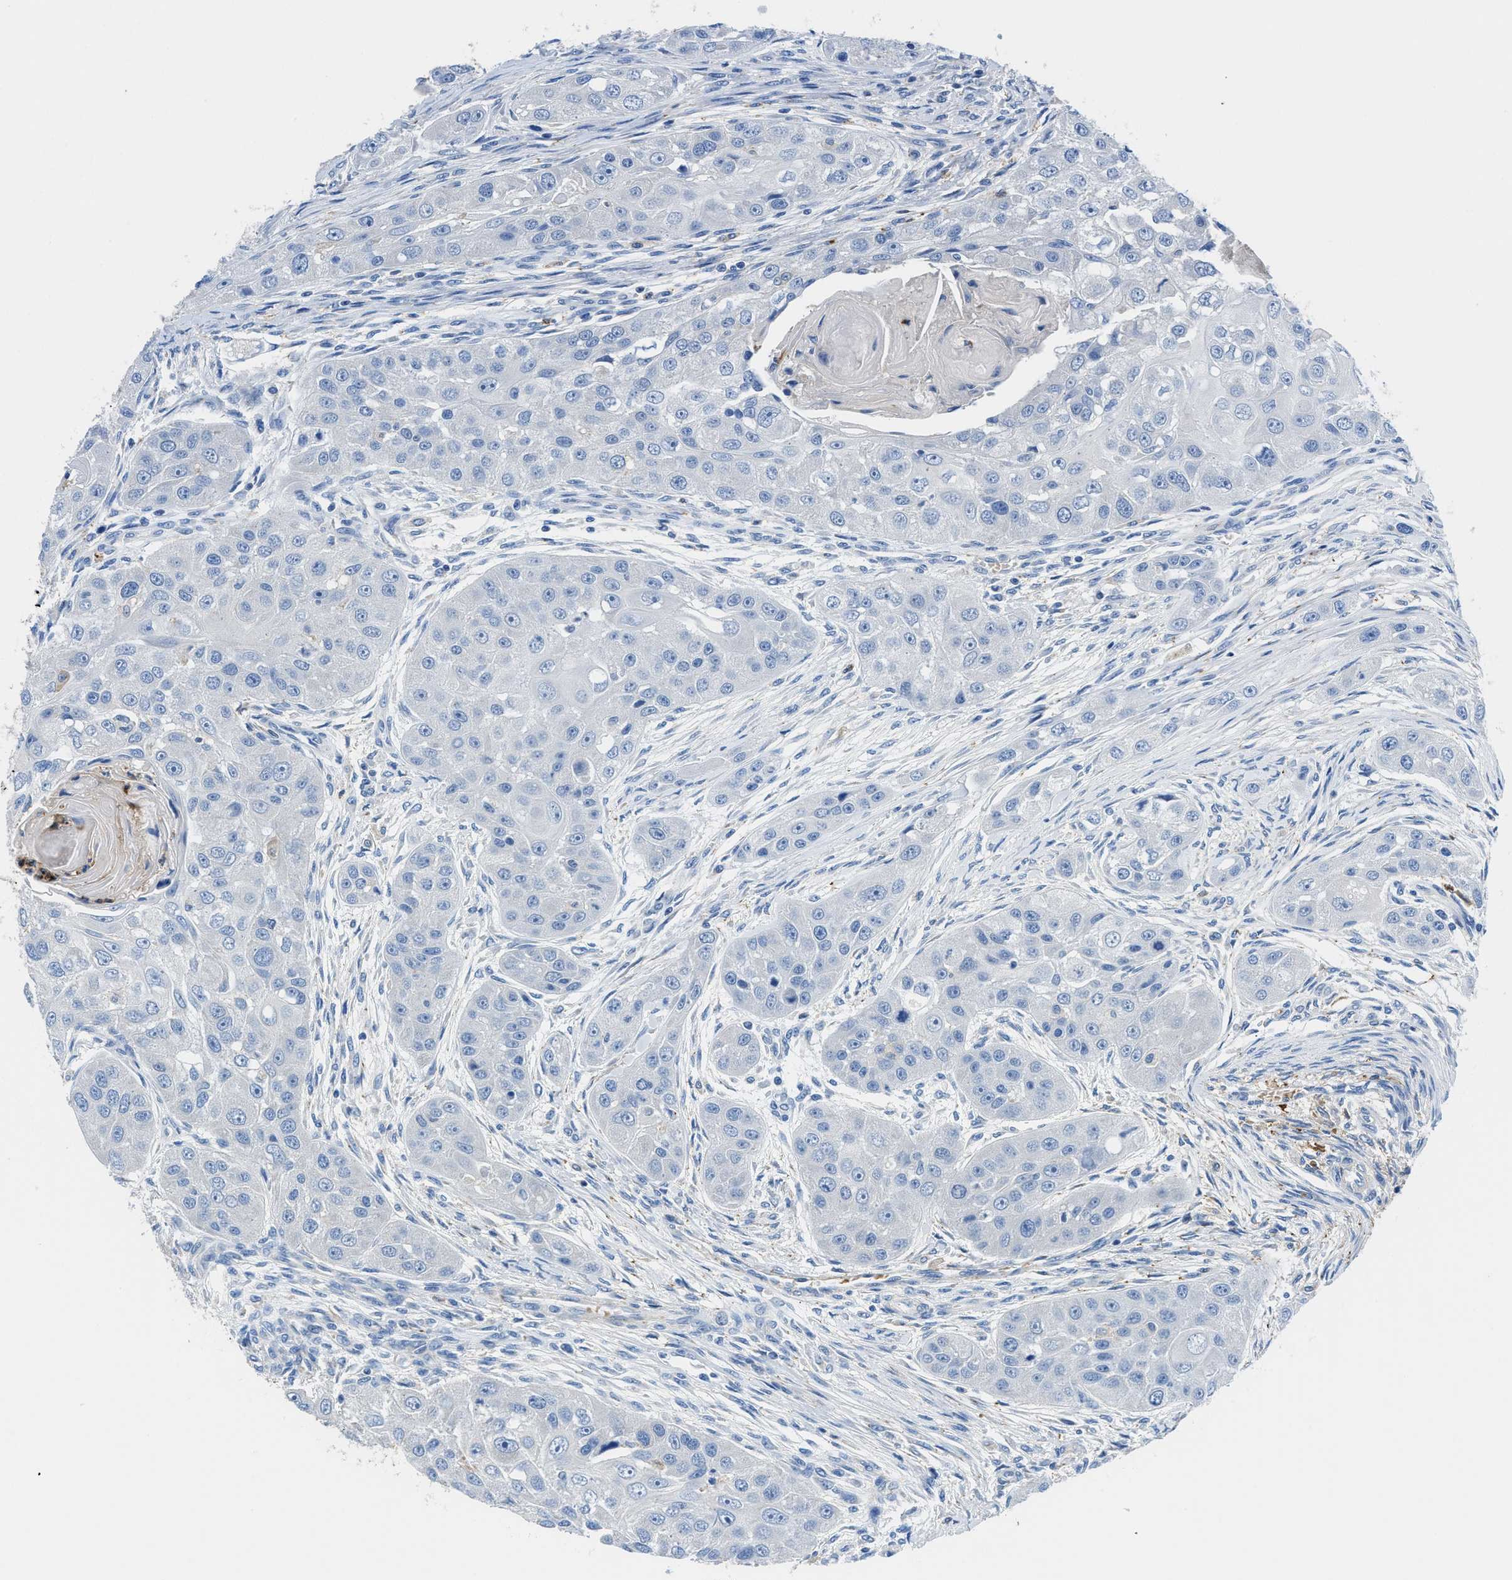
{"staining": {"intensity": "negative", "quantity": "none", "location": "none"}, "tissue": "head and neck cancer", "cell_type": "Tumor cells", "image_type": "cancer", "snomed": [{"axis": "morphology", "description": "Normal tissue, NOS"}, {"axis": "morphology", "description": "Squamous cell carcinoma, NOS"}, {"axis": "topography", "description": "Skeletal muscle"}, {"axis": "topography", "description": "Head-Neck"}], "caption": "Tumor cells show no significant positivity in head and neck cancer (squamous cell carcinoma).", "gene": "NEB", "patient": {"sex": "male", "age": 51}}